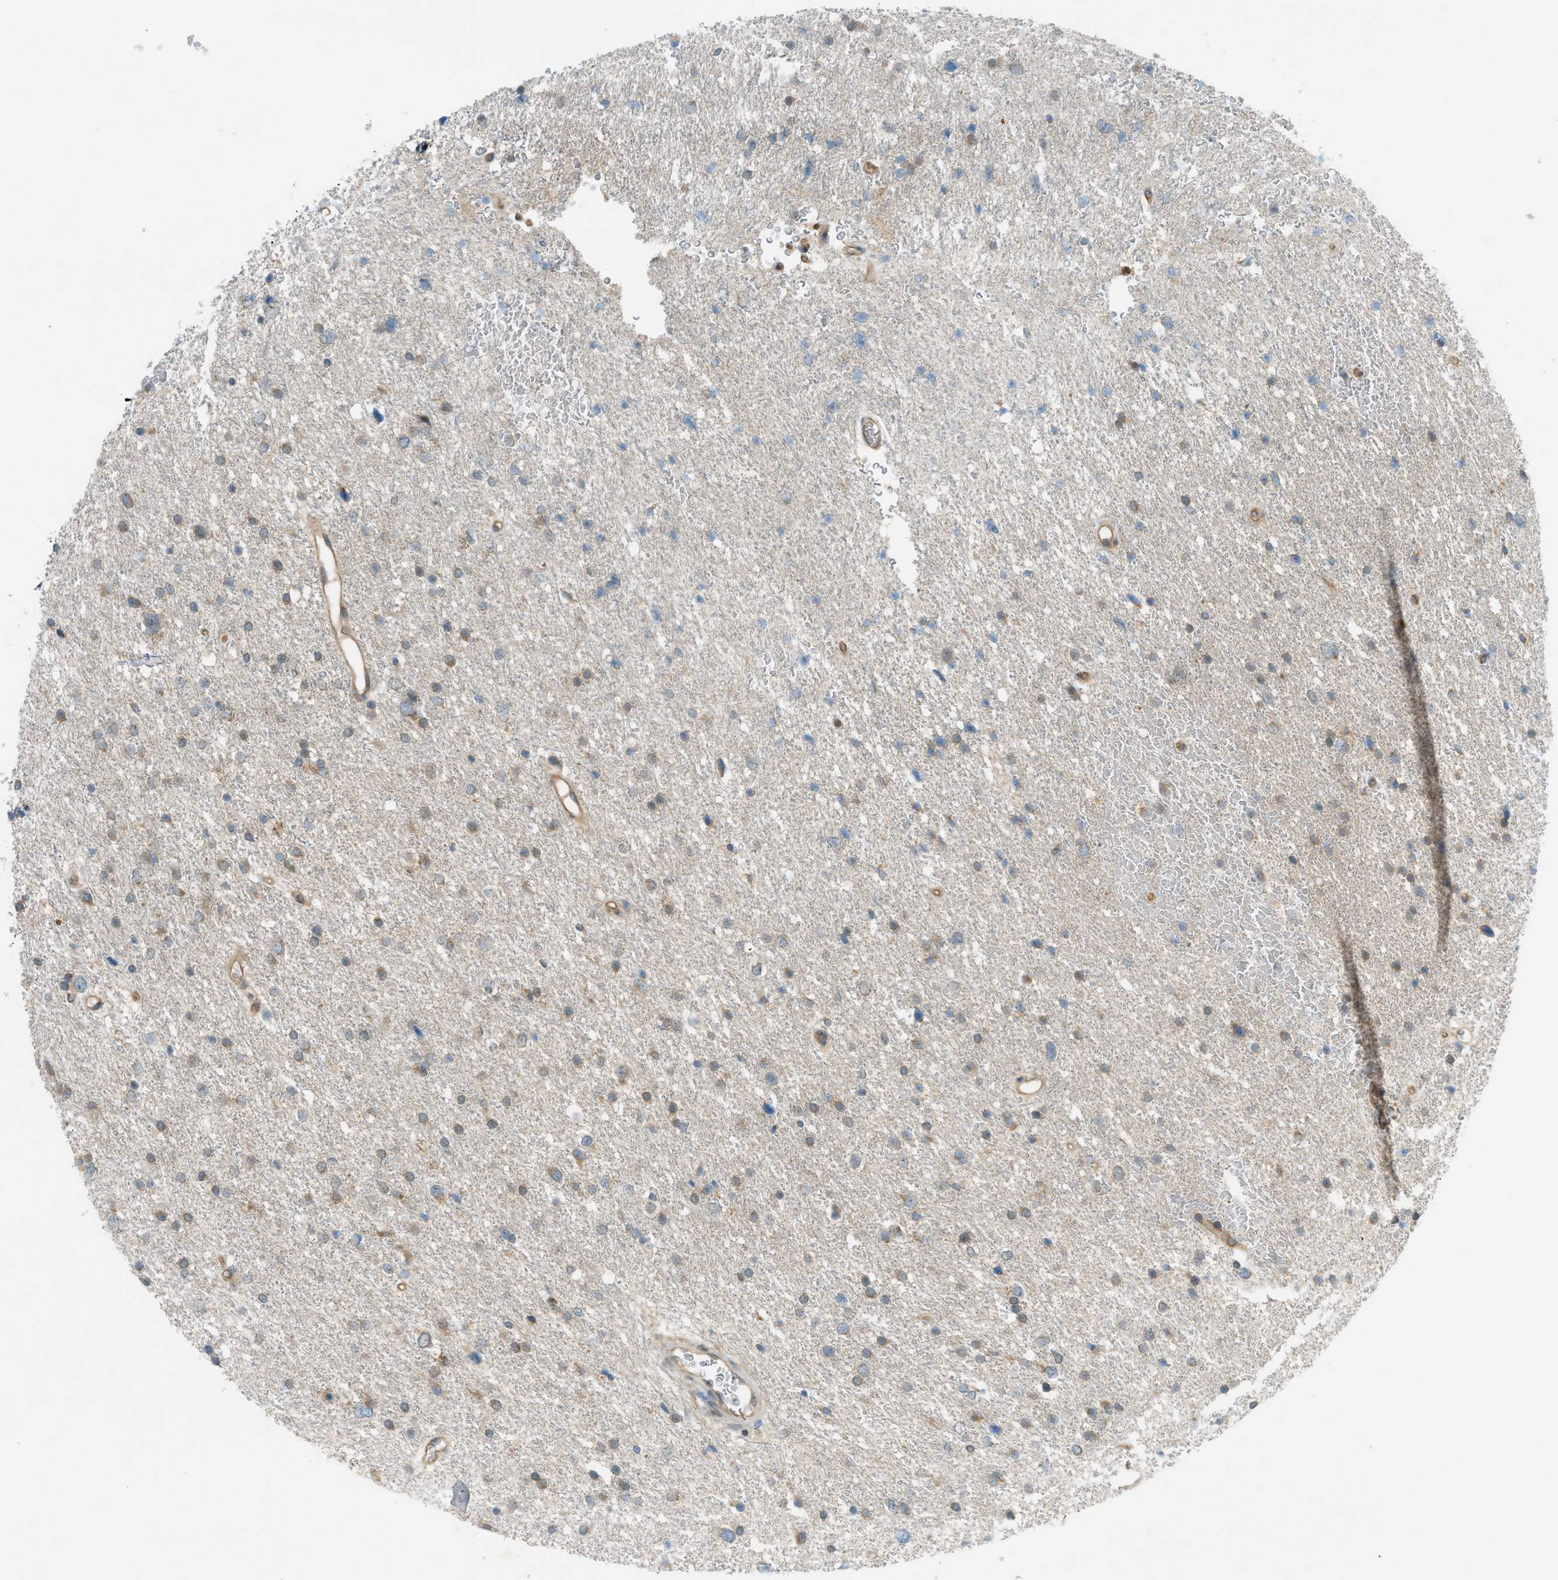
{"staining": {"intensity": "moderate", "quantity": "25%-75%", "location": "cytoplasmic/membranous"}, "tissue": "glioma", "cell_type": "Tumor cells", "image_type": "cancer", "snomed": [{"axis": "morphology", "description": "Glioma, malignant, Low grade"}, {"axis": "topography", "description": "Brain"}], "caption": "IHC staining of malignant low-grade glioma, which exhibits medium levels of moderate cytoplasmic/membranous expression in approximately 25%-75% of tumor cells indicating moderate cytoplasmic/membranous protein expression. The staining was performed using DAB (3,3'-diaminobenzidine) (brown) for protein detection and nuclei were counterstained in hematoxylin (blue).", "gene": "DYRK1A", "patient": {"sex": "female", "age": 37}}